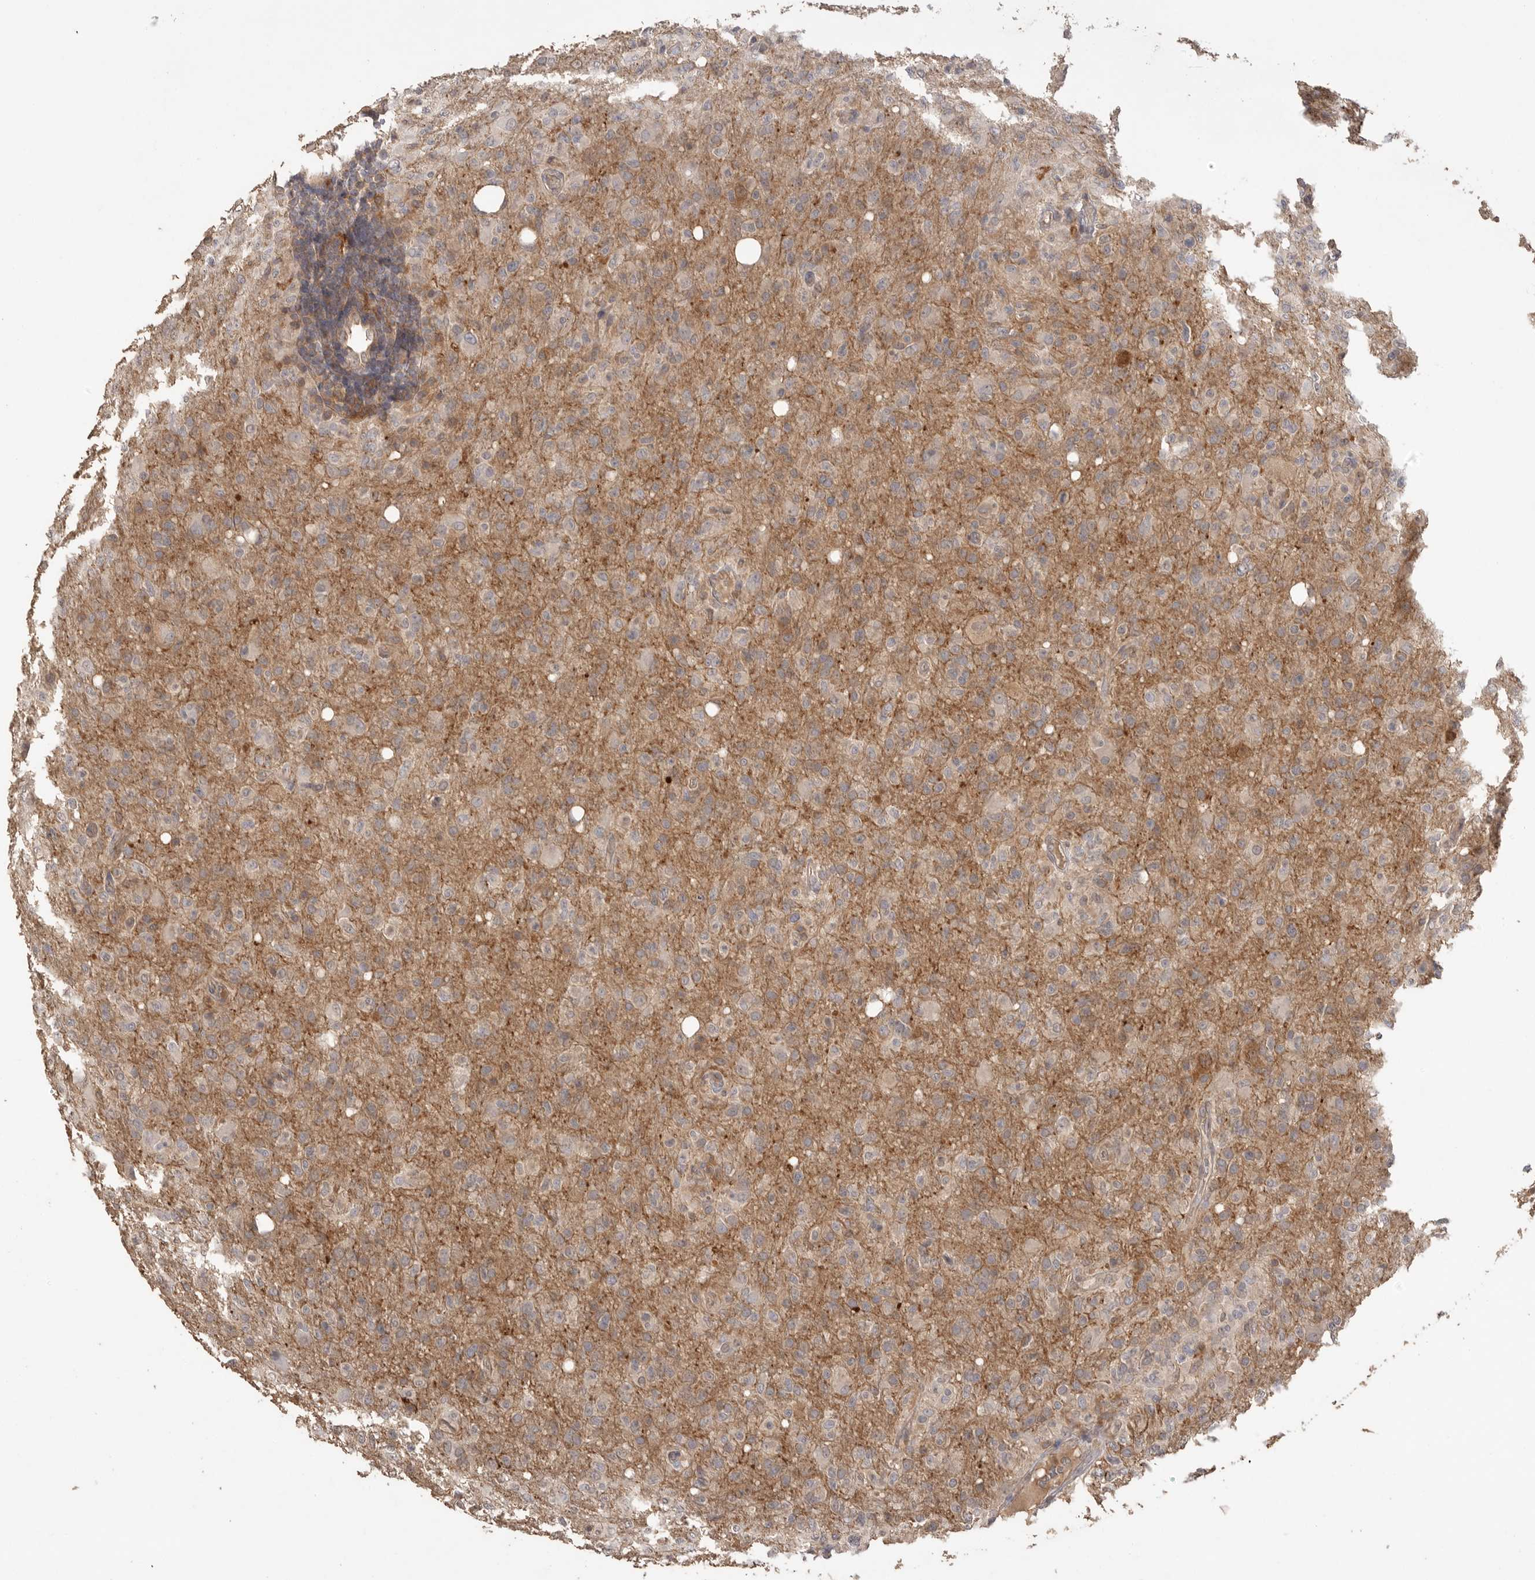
{"staining": {"intensity": "negative", "quantity": "none", "location": "none"}, "tissue": "glioma", "cell_type": "Tumor cells", "image_type": "cancer", "snomed": [{"axis": "morphology", "description": "Glioma, malignant, High grade"}, {"axis": "topography", "description": "Brain"}], "caption": "DAB immunohistochemical staining of human malignant high-grade glioma exhibits no significant expression in tumor cells.", "gene": "MAP2K1", "patient": {"sex": "female", "age": 57}}